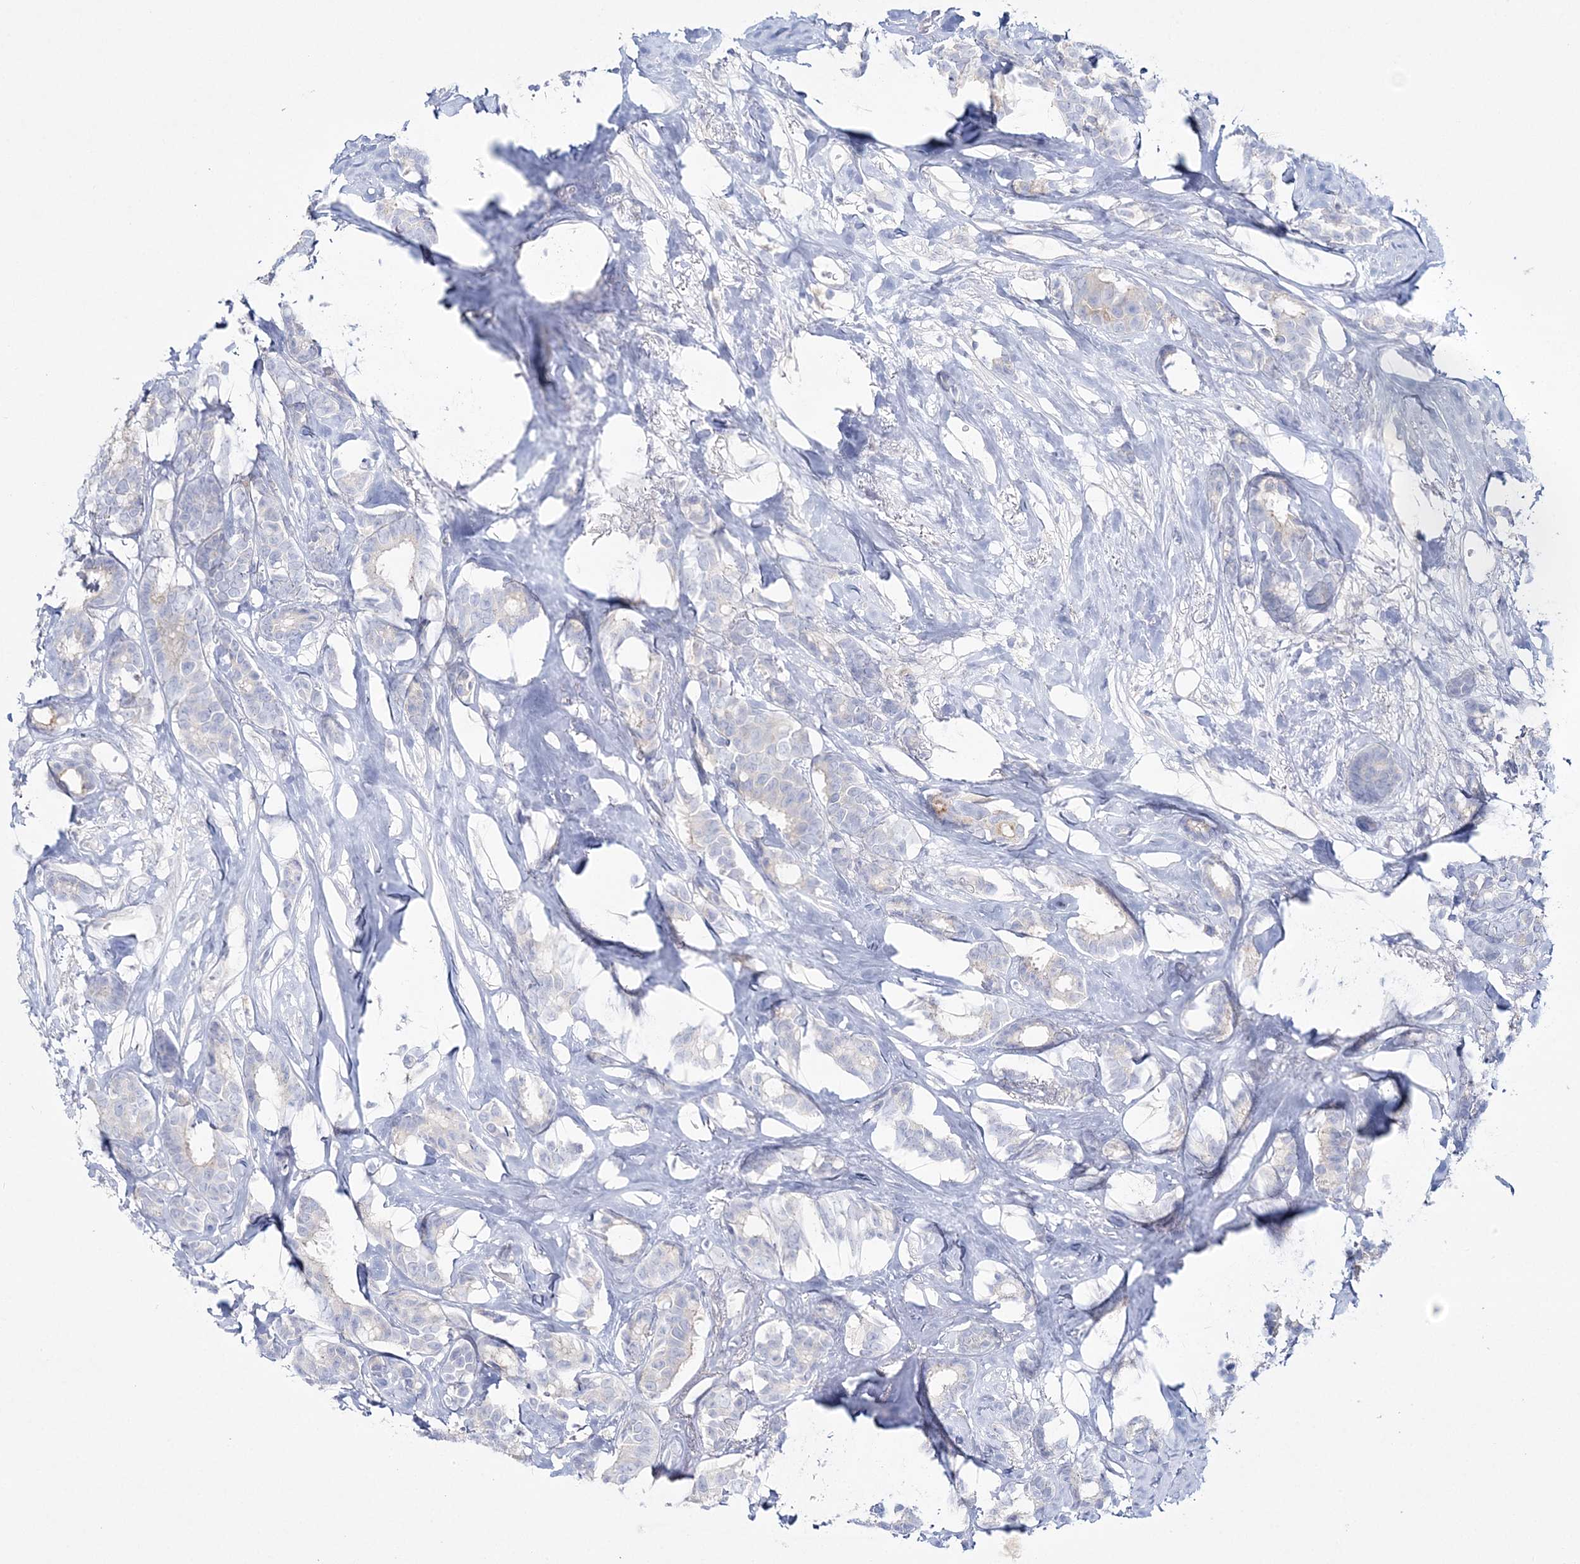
{"staining": {"intensity": "negative", "quantity": "none", "location": "none"}, "tissue": "breast cancer", "cell_type": "Tumor cells", "image_type": "cancer", "snomed": [{"axis": "morphology", "description": "Duct carcinoma"}, {"axis": "topography", "description": "Breast"}], "caption": "Tumor cells show no significant protein expression in breast cancer.", "gene": "WDSUB1", "patient": {"sex": "female", "age": 87}}